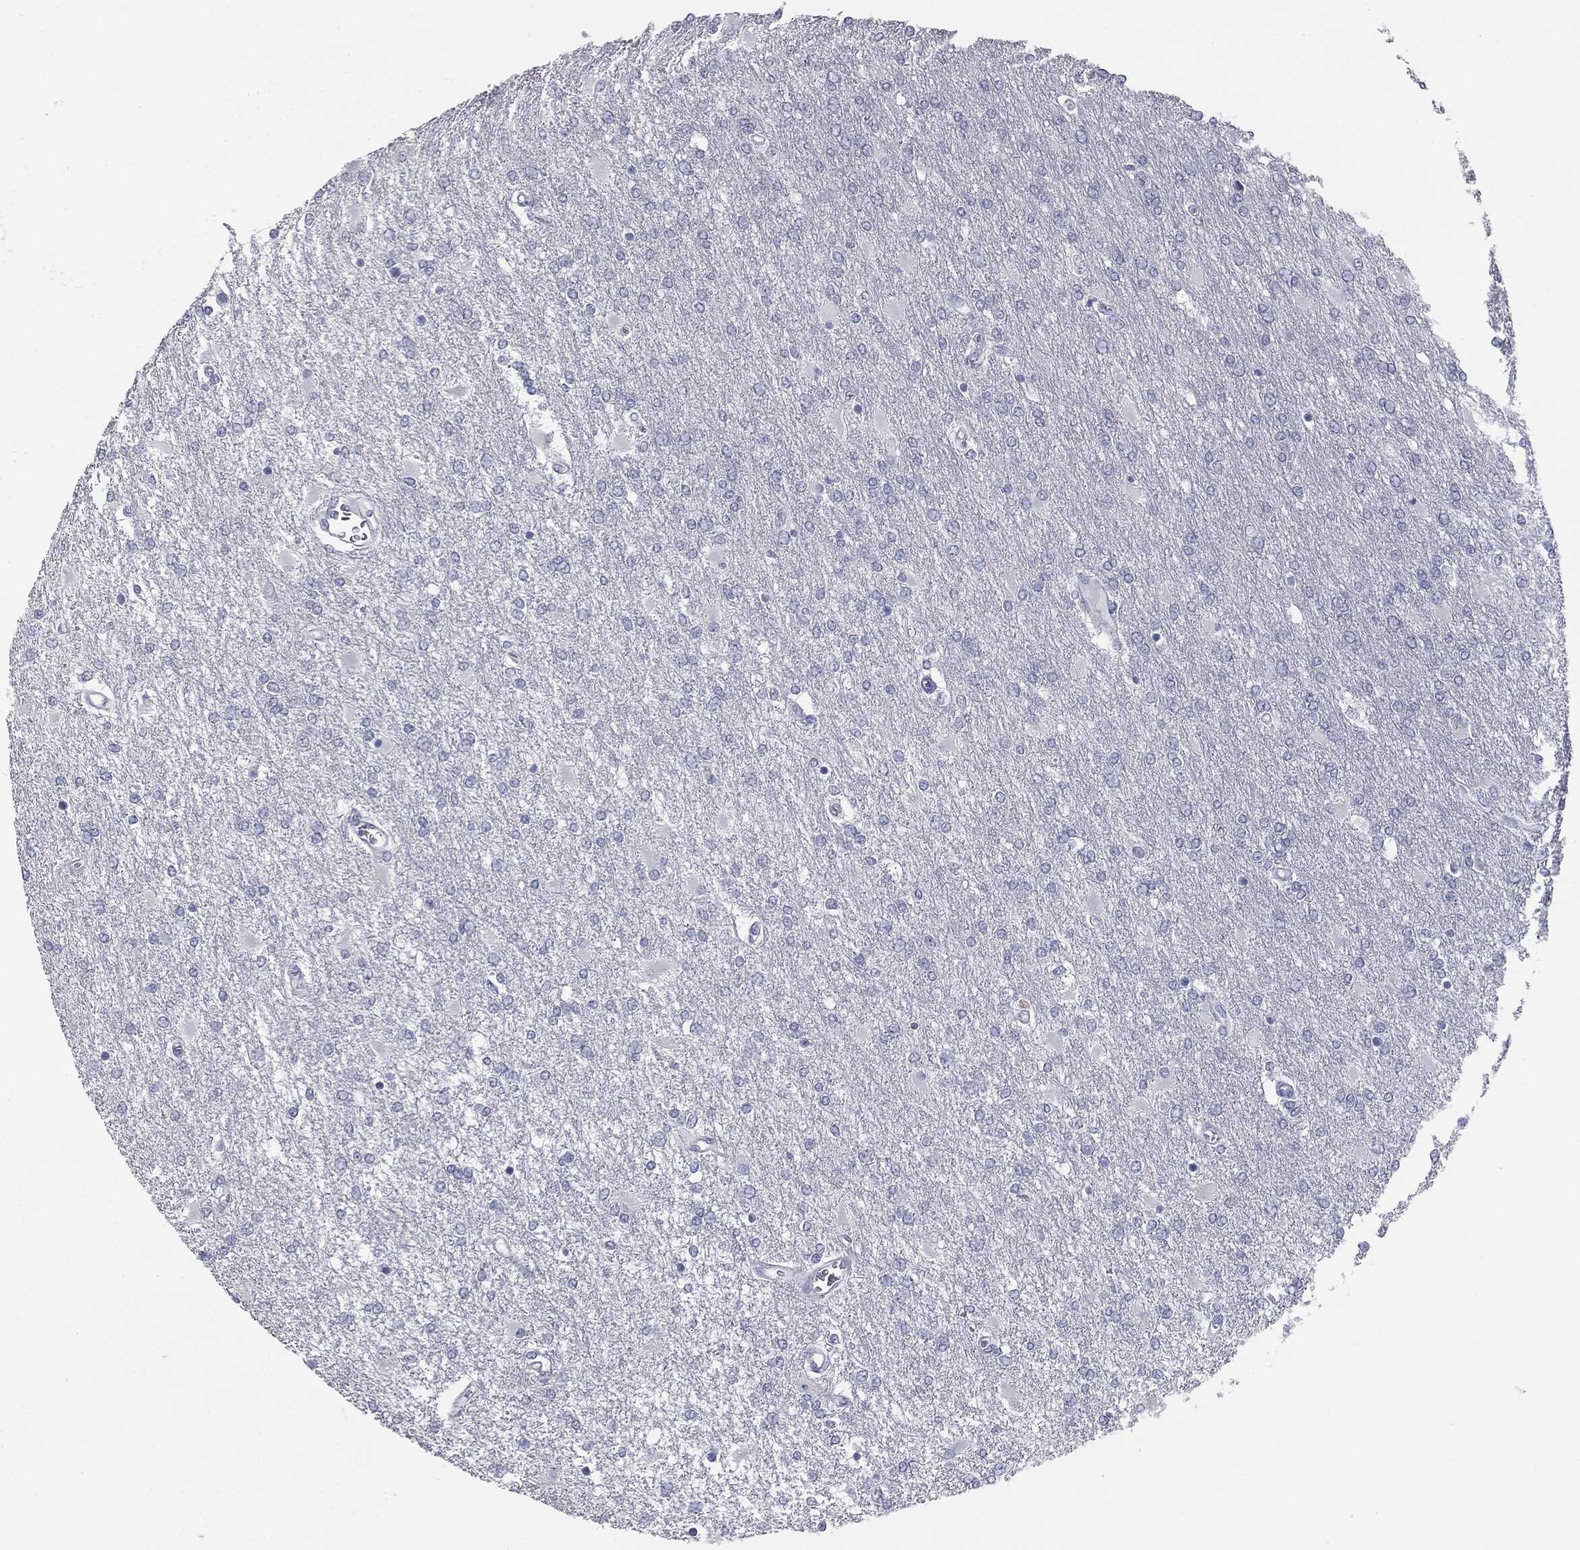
{"staining": {"intensity": "negative", "quantity": "none", "location": "none"}, "tissue": "glioma", "cell_type": "Tumor cells", "image_type": "cancer", "snomed": [{"axis": "morphology", "description": "Glioma, malignant, High grade"}, {"axis": "topography", "description": "Cerebral cortex"}], "caption": "Immunohistochemistry photomicrograph of glioma stained for a protein (brown), which displays no expression in tumor cells.", "gene": "MUC5AC", "patient": {"sex": "male", "age": 79}}